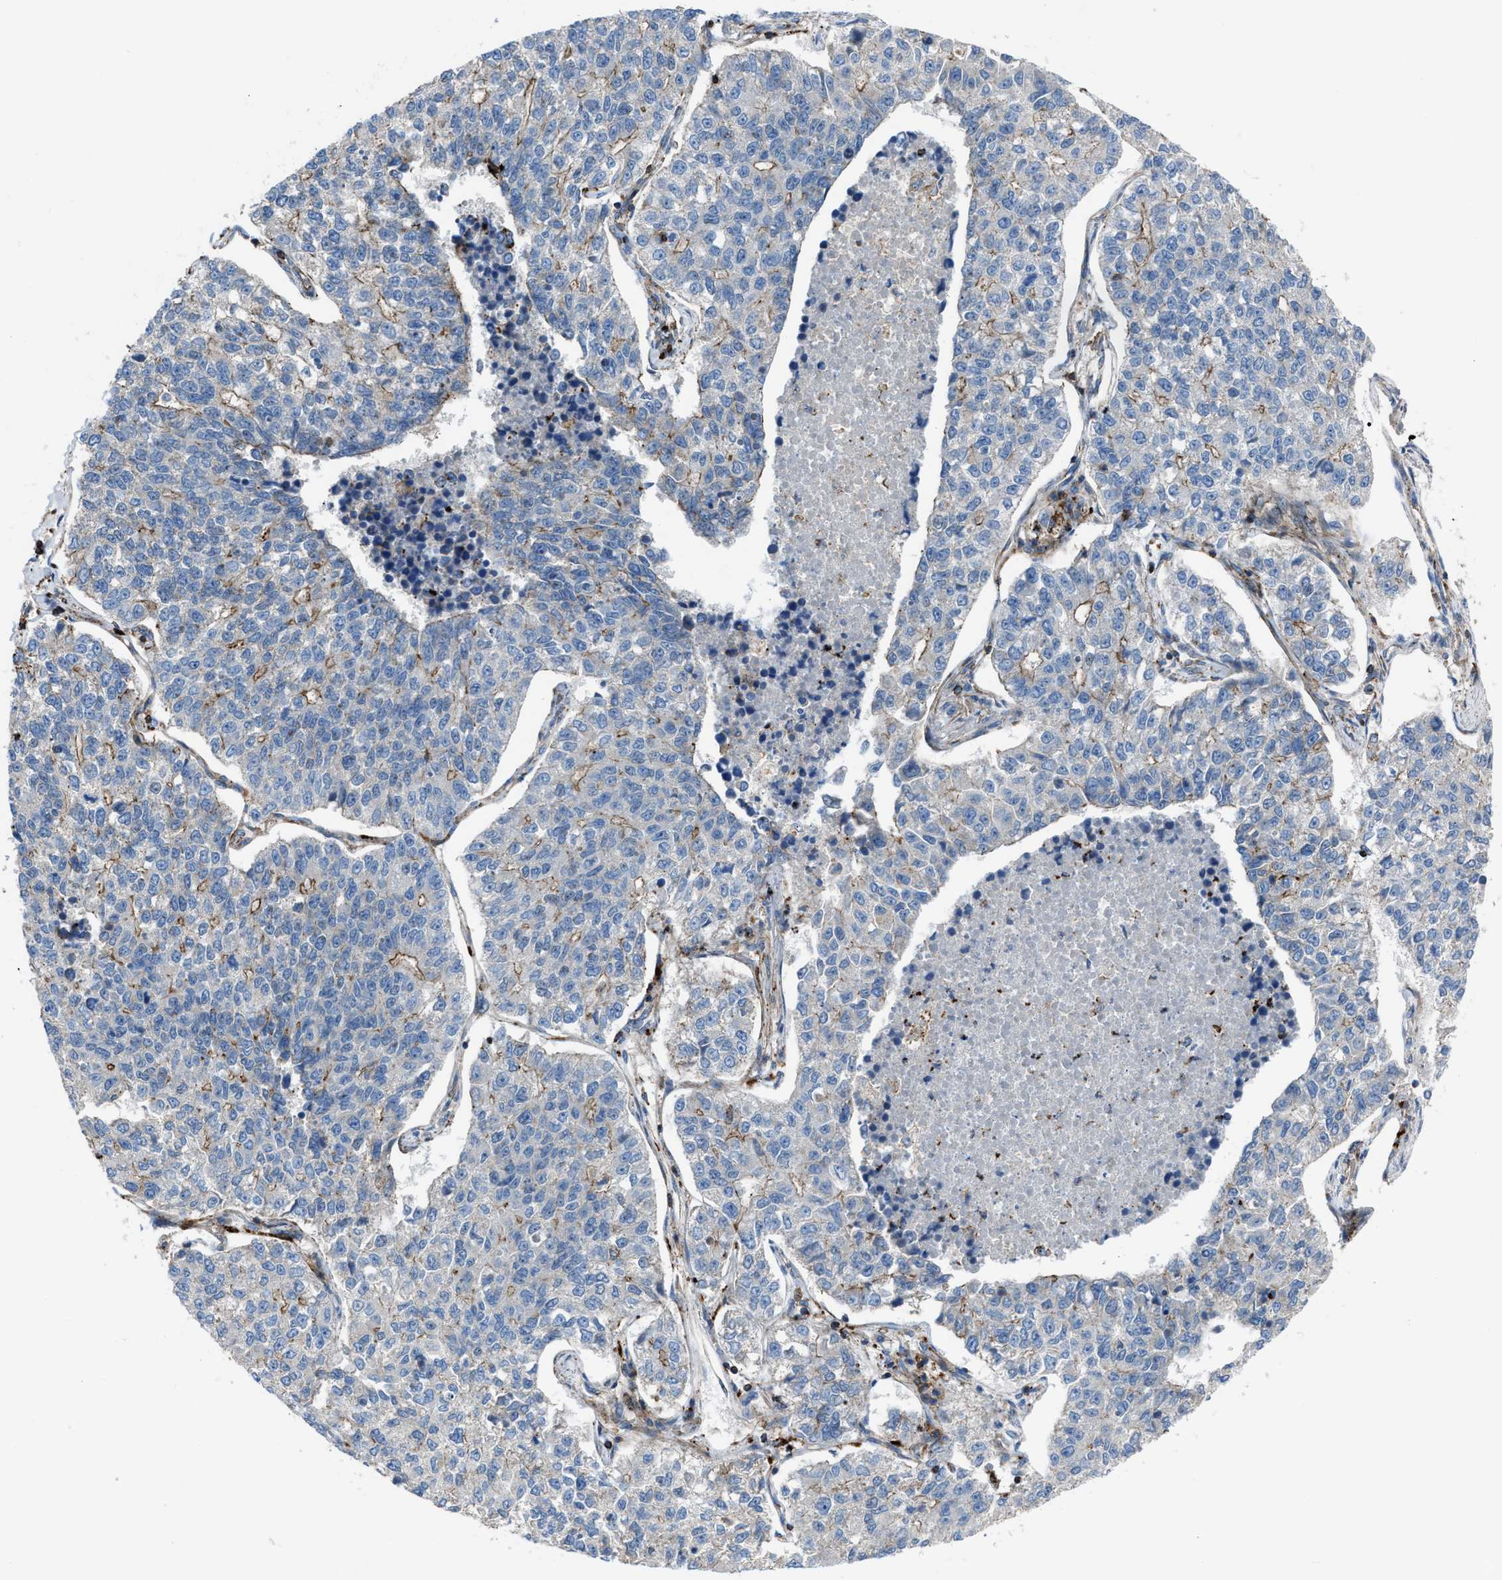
{"staining": {"intensity": "negative", "quantity": "none", "location": "none"}, "tissue": "lung cancer", "cell_type": "Tumor cells", "image_type": "cancer", "snomed": [{"axis": "morphology", "description": "Adenocarcinoma, NOS"}, {"axis": "topography", "description": "Lung"}], "caption": "Immunohistochemistry (IHC) photomicrograph of neoplastic tissue: human adenocarcinoma (lung) stained with DAB exhibits no significant protein positivity in tumor cells.", "gene": "AGPAT2", "patient": {"sex": "male", "age": 49}}